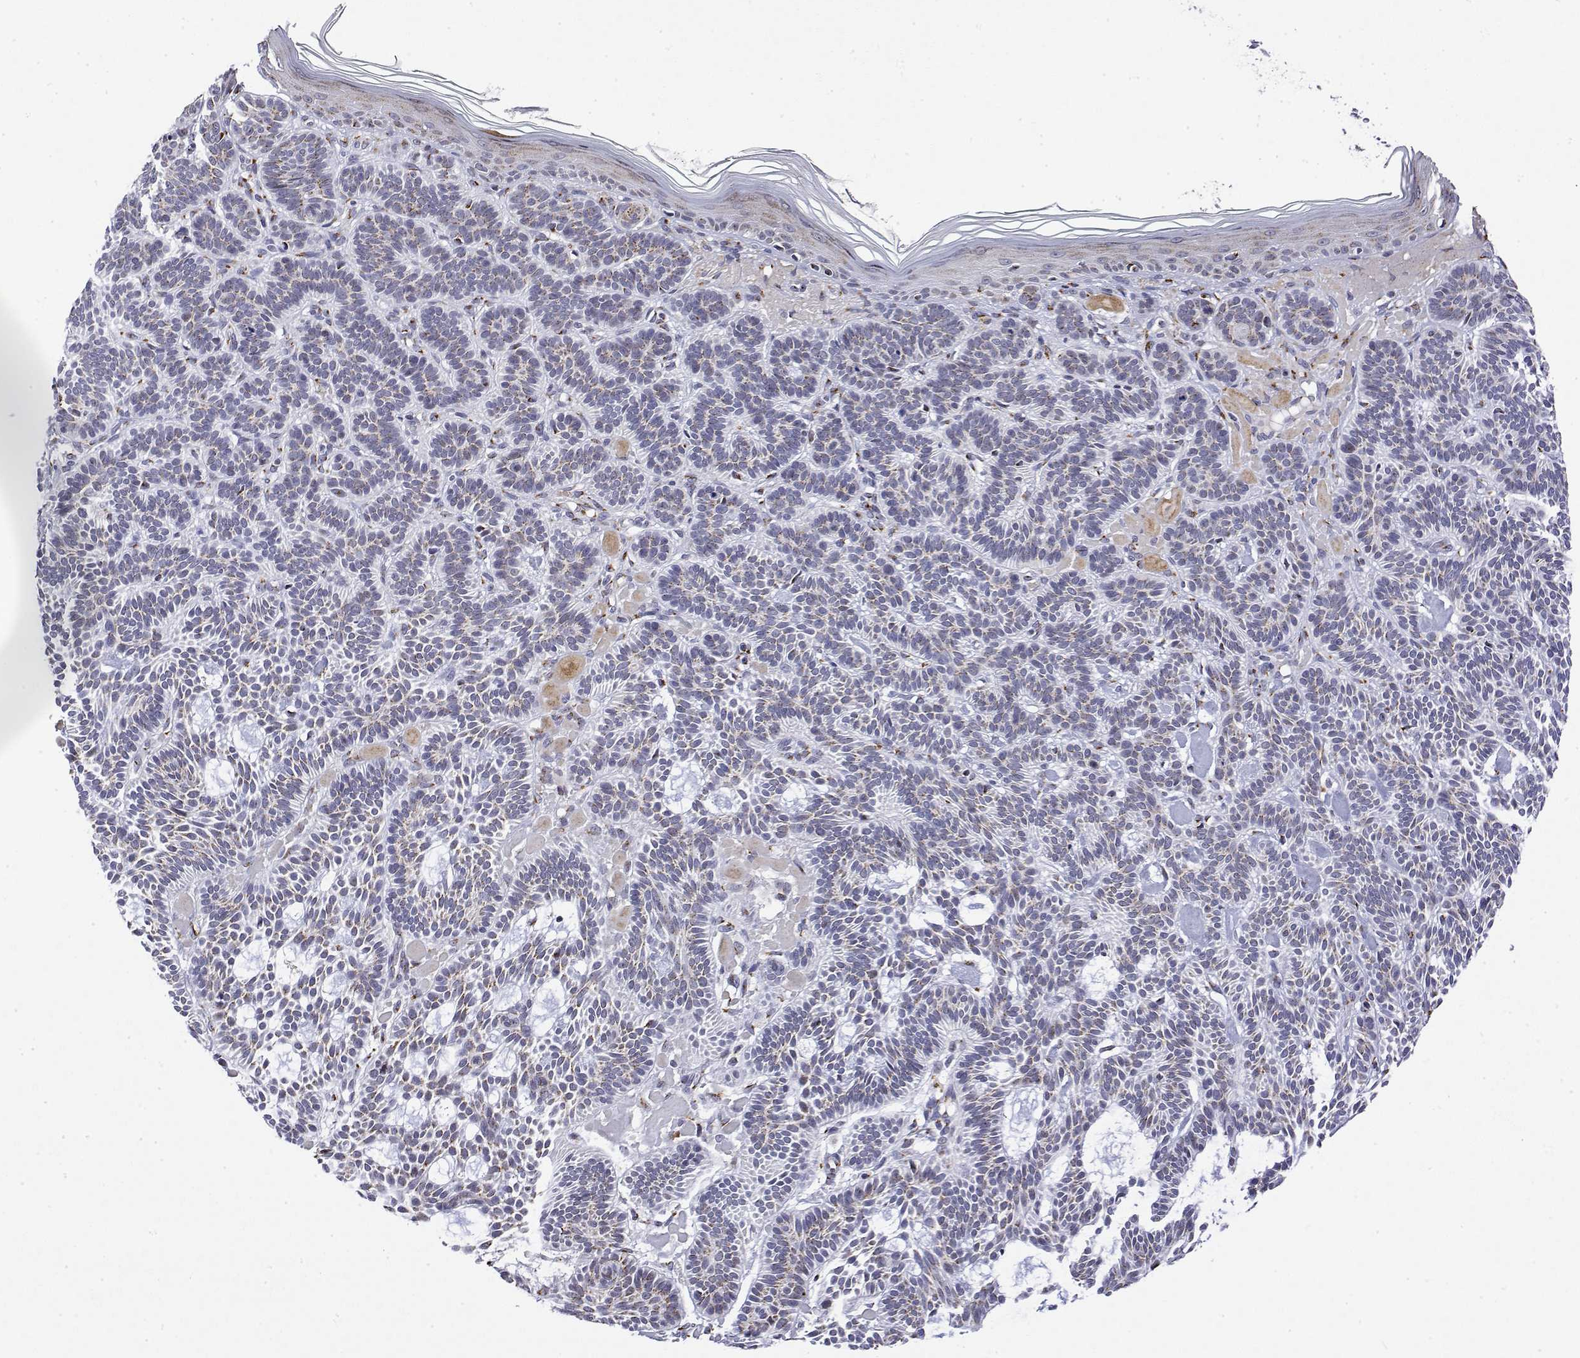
{"staining": {"intensity": "moderate", "quantity": "<25%", "location": "cytoplasmic/membranous"}, "tissue": "skin cancer", "cell_type": "Tumor cells", "image_type": "cancer", "snomed": [{"axis": "morphology", "description": "Basal cell carcinoma"}, {"axis": "topography", "description": "Skin"}], "caption": "The immunohistochemical stain highlights moderate cytoplasmic/membranous expression in tumor cells of basal cell carcinoma (skin) tissue.", "gene": "YIPF3", "patient": {"sex": "male", "age": 85}}